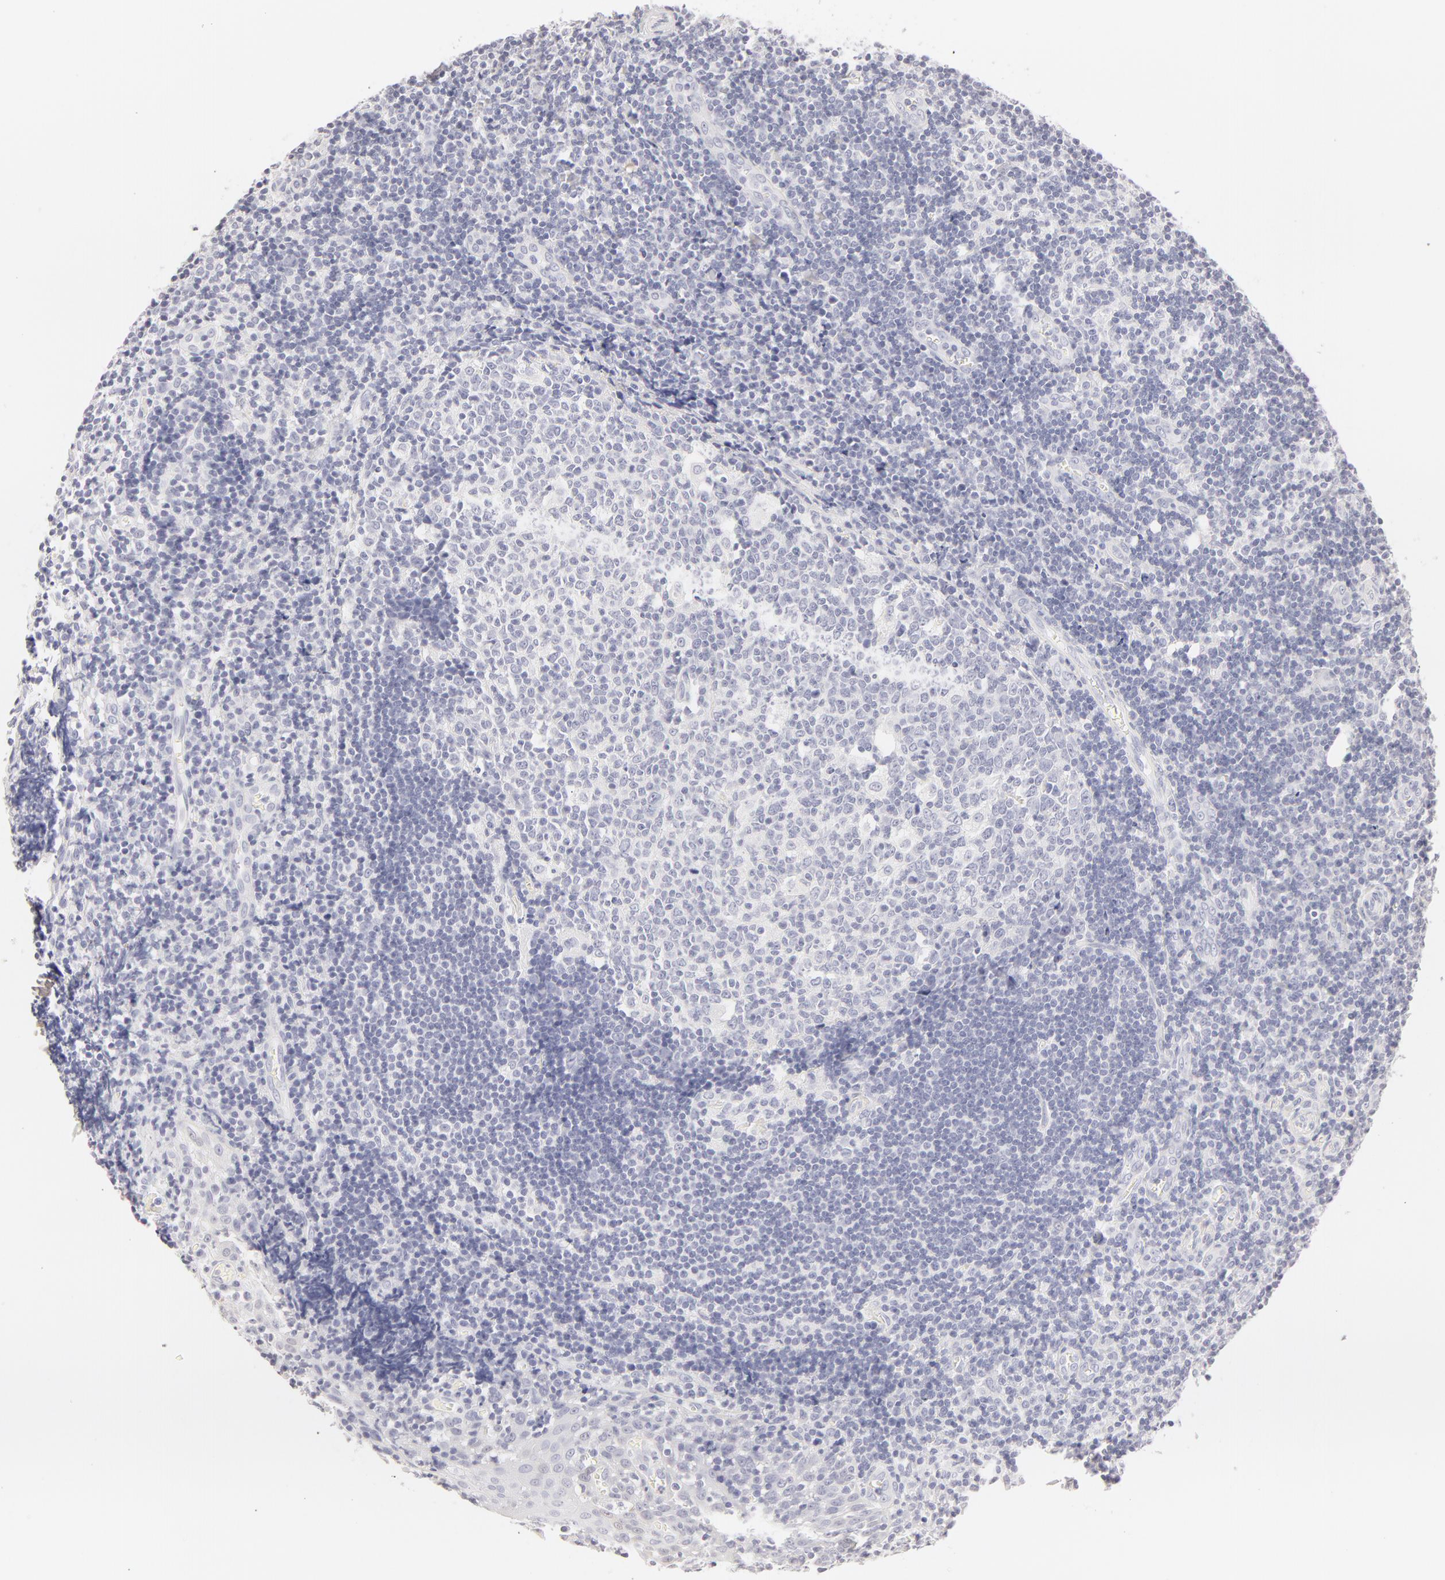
{"staining": {"intensity": "negative", "quantity": "none", "location": "none"}, "tissue": "tonsil", "cell_type": "Germinal center cells", "image_type": "normal", "snomed": [{"axis": "morphology", "description": "Normal tissue, NOS"}, {"axis": "topography", "description": "Tonsil"}], "caption": "This is an immunohistochemistry (IHC) histopathology image of unremarkable tonsil. There is no positivity in germinal center cells.", "gene": "LGALS7B", "patient": {"sex": "female", "age": 41}}